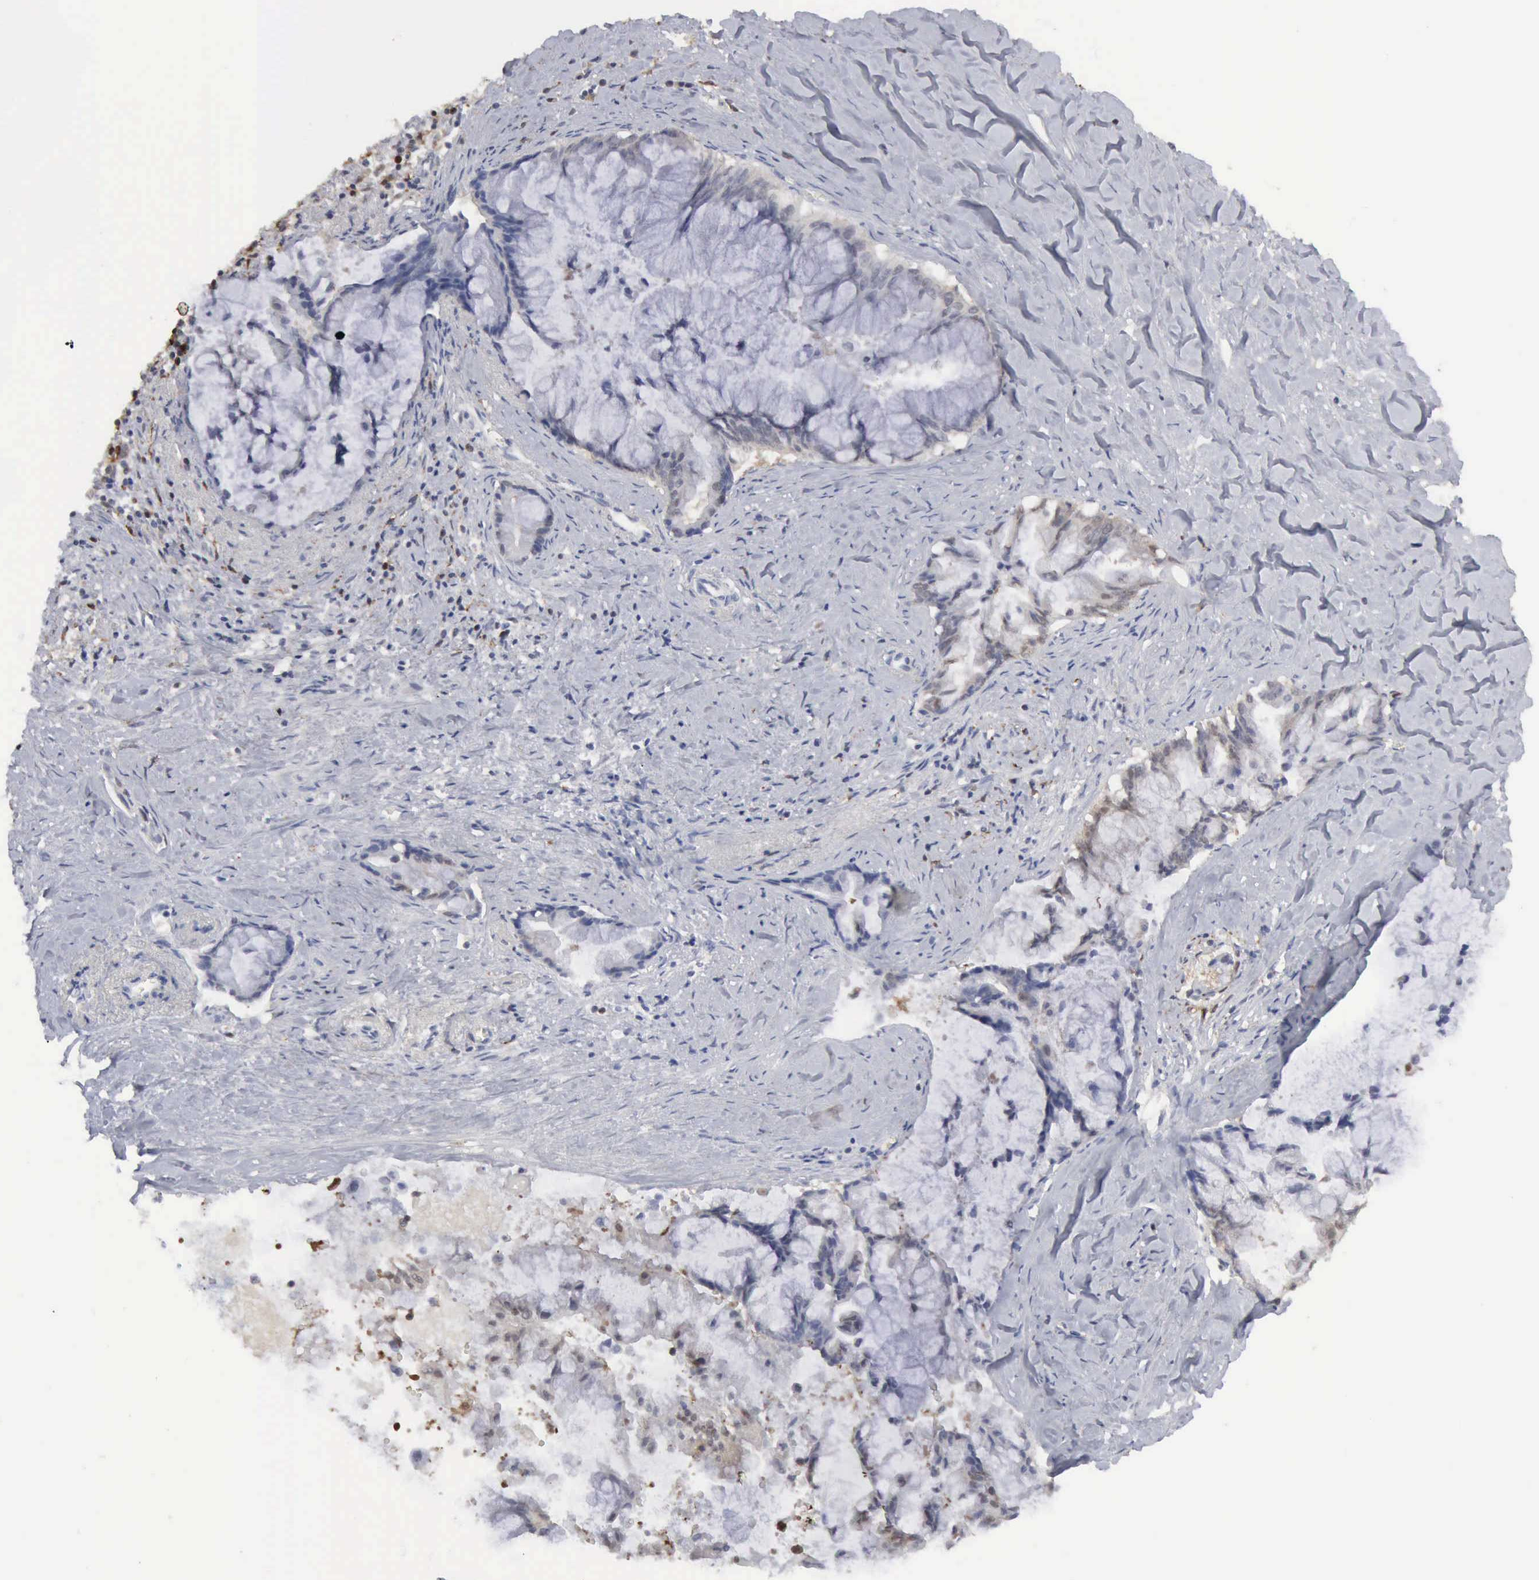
{"staining": {"intensity": "weak", "quantity": "<25%", "location": "nuclear"}, "tissue": "pancreatic cancer", "cell_type": "Tumor cells", "image_type": "cancer", "snomed": [{"axis": "morphology", "description": "Adenocarcinoma, NOS"}, {"axis": "topography", "description": "Pancreas"}], "caption": "High power microscopy image of an immunohistochemistry (IHC) photomicrograph of pancreatic adenocarcinoma, revealing no significant positivity in tumor cells. Brightfield microscopy of IHC stained with DAB (brown) and hematoxylin (blue), captured at high magnification.", "gene": "STAT1", "patient": {"sex": "male", "age": 59}}